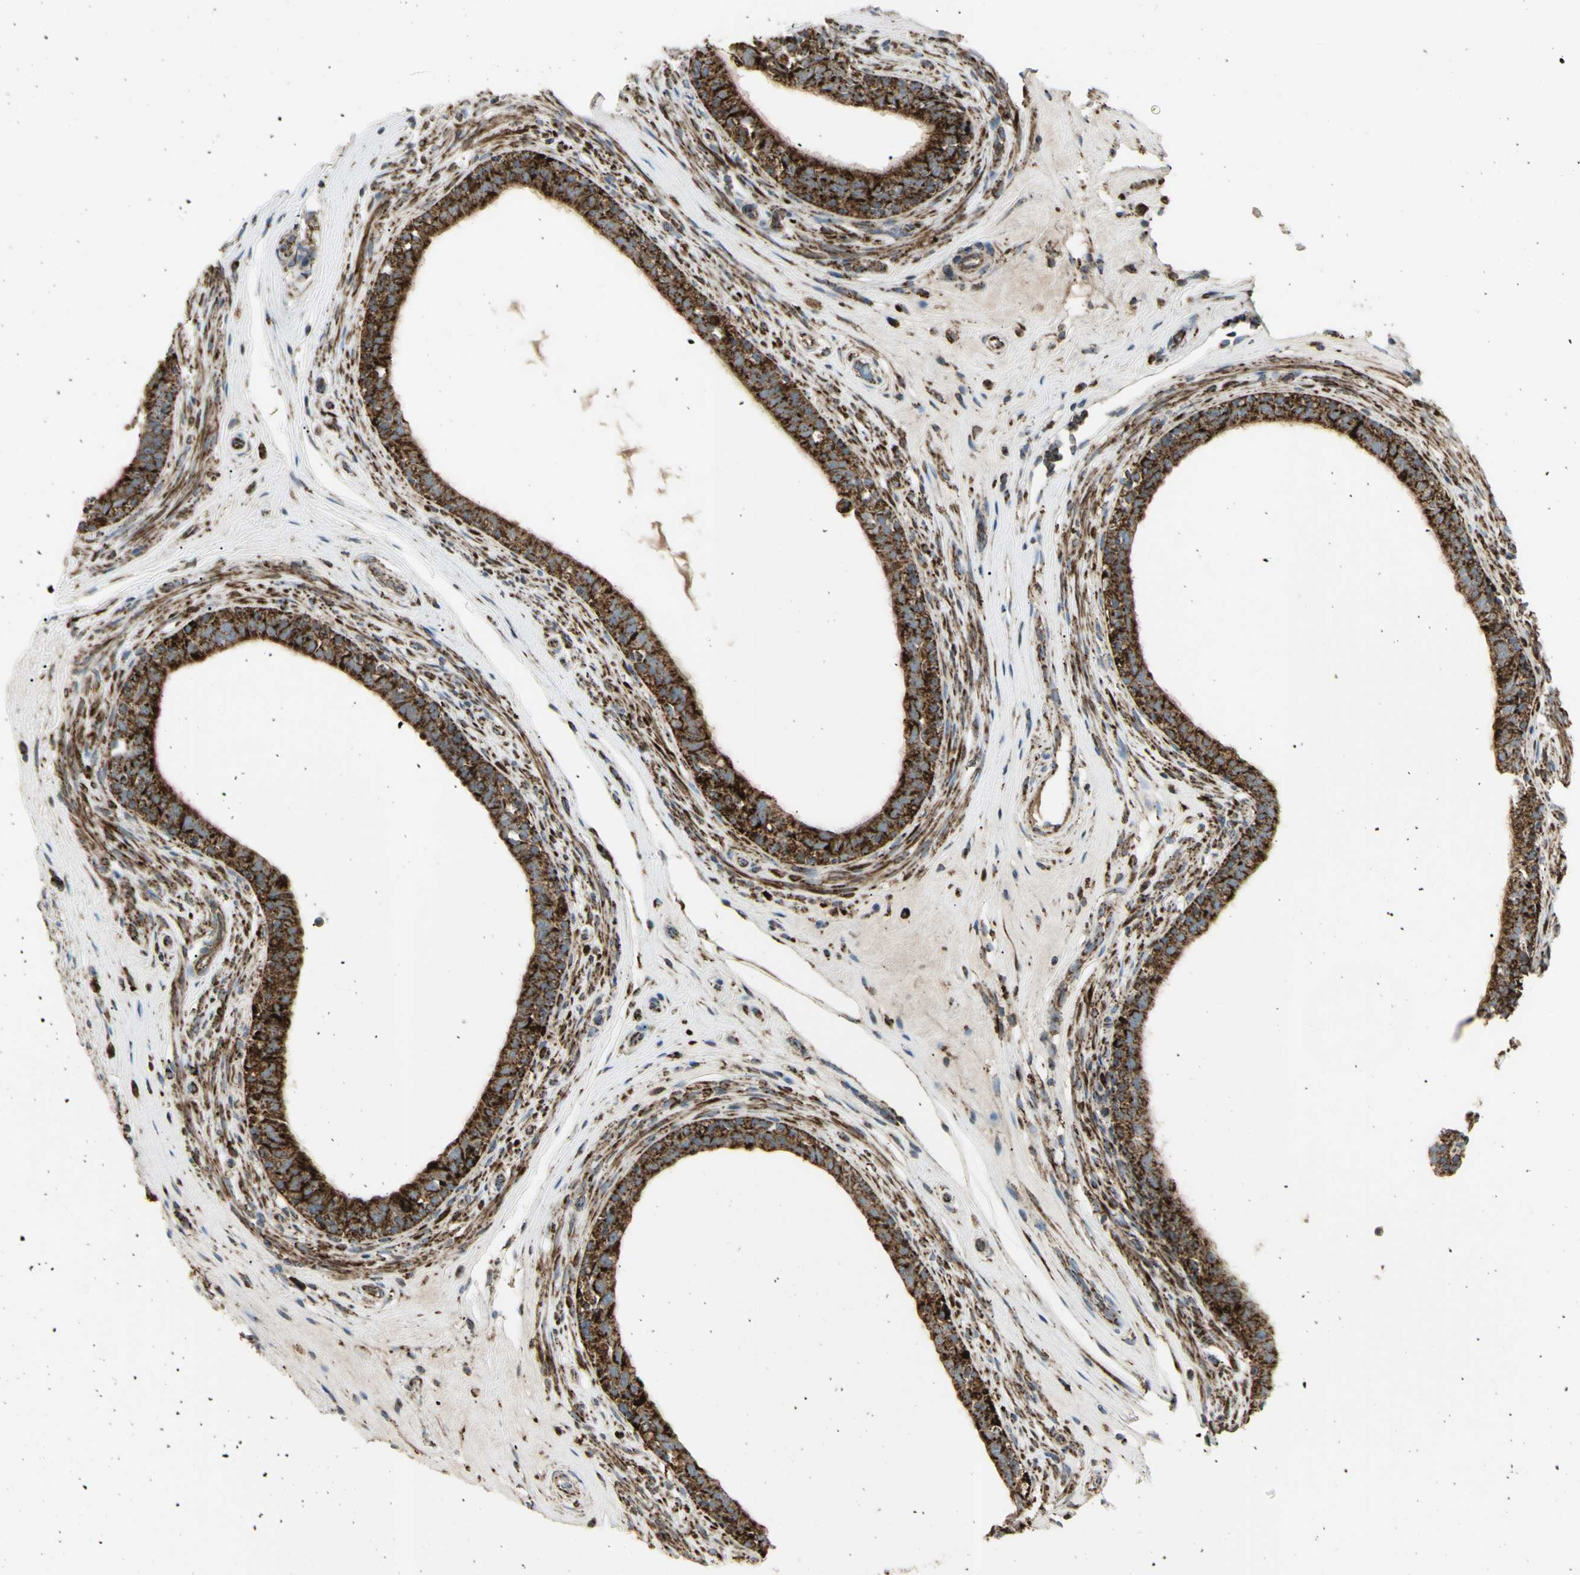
{"staining": {"intensity": "strong", "quantity": ">75%", "location": "cytoplasmic/membranous"}, "tissue": "epididymis", "cell_type": "Glandular cells", "image_type": "normal", "snomed": [{"axis": "morphology", "description": "Normal tissue, NOS"}, {"axis": "morphology", "description": "Inflammation, NOS"}, {"axis": "topography", "description": "Epididymis"}], "caption": "Strong cytoplasmic/membranous expression is appreciated in approximately >75% of glandular cells in benign epididymis.", "gene": "CYB5R1", "patient": {"sex": "male", "age": 84}}